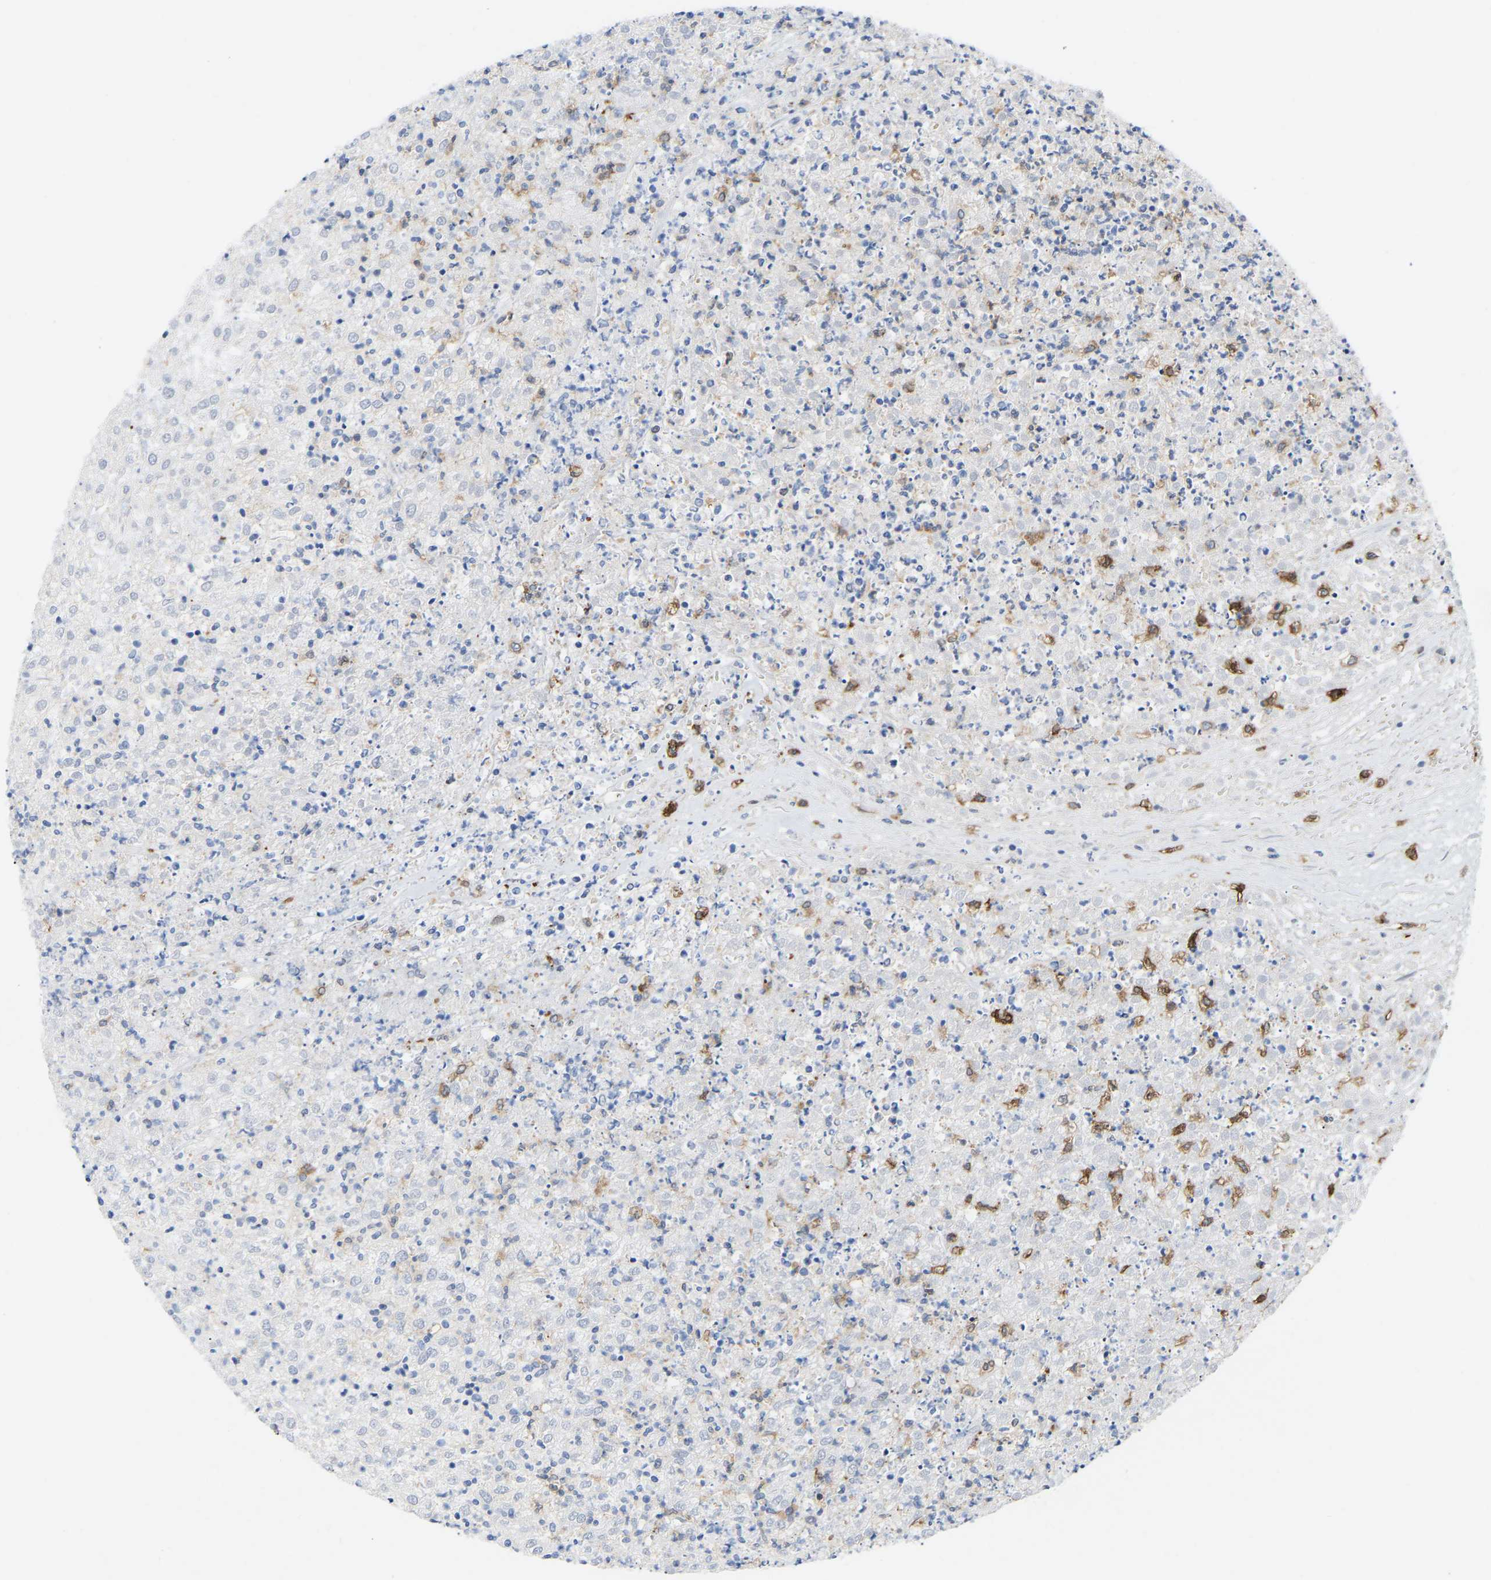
{"staining": {"intensity": "negative", "quantity": "none", "location": "none"}, "tissue": "renal cancer", "cell_type": "Tumor cells", "image_type": "cancer", "snomed": [{"axis": "morphology", "description": "Adenocarcinoma, NOS"}, {"axis": "topography", "description": "Kidney"}], "caption": "Adenocarcinoma (renal) was stained to show a protein in brown. There is no significant staining in tumor cells. Nuclei are stained in blue.", "gene": "ABTB2", "patient": {"sex": "female", "age": 54}}